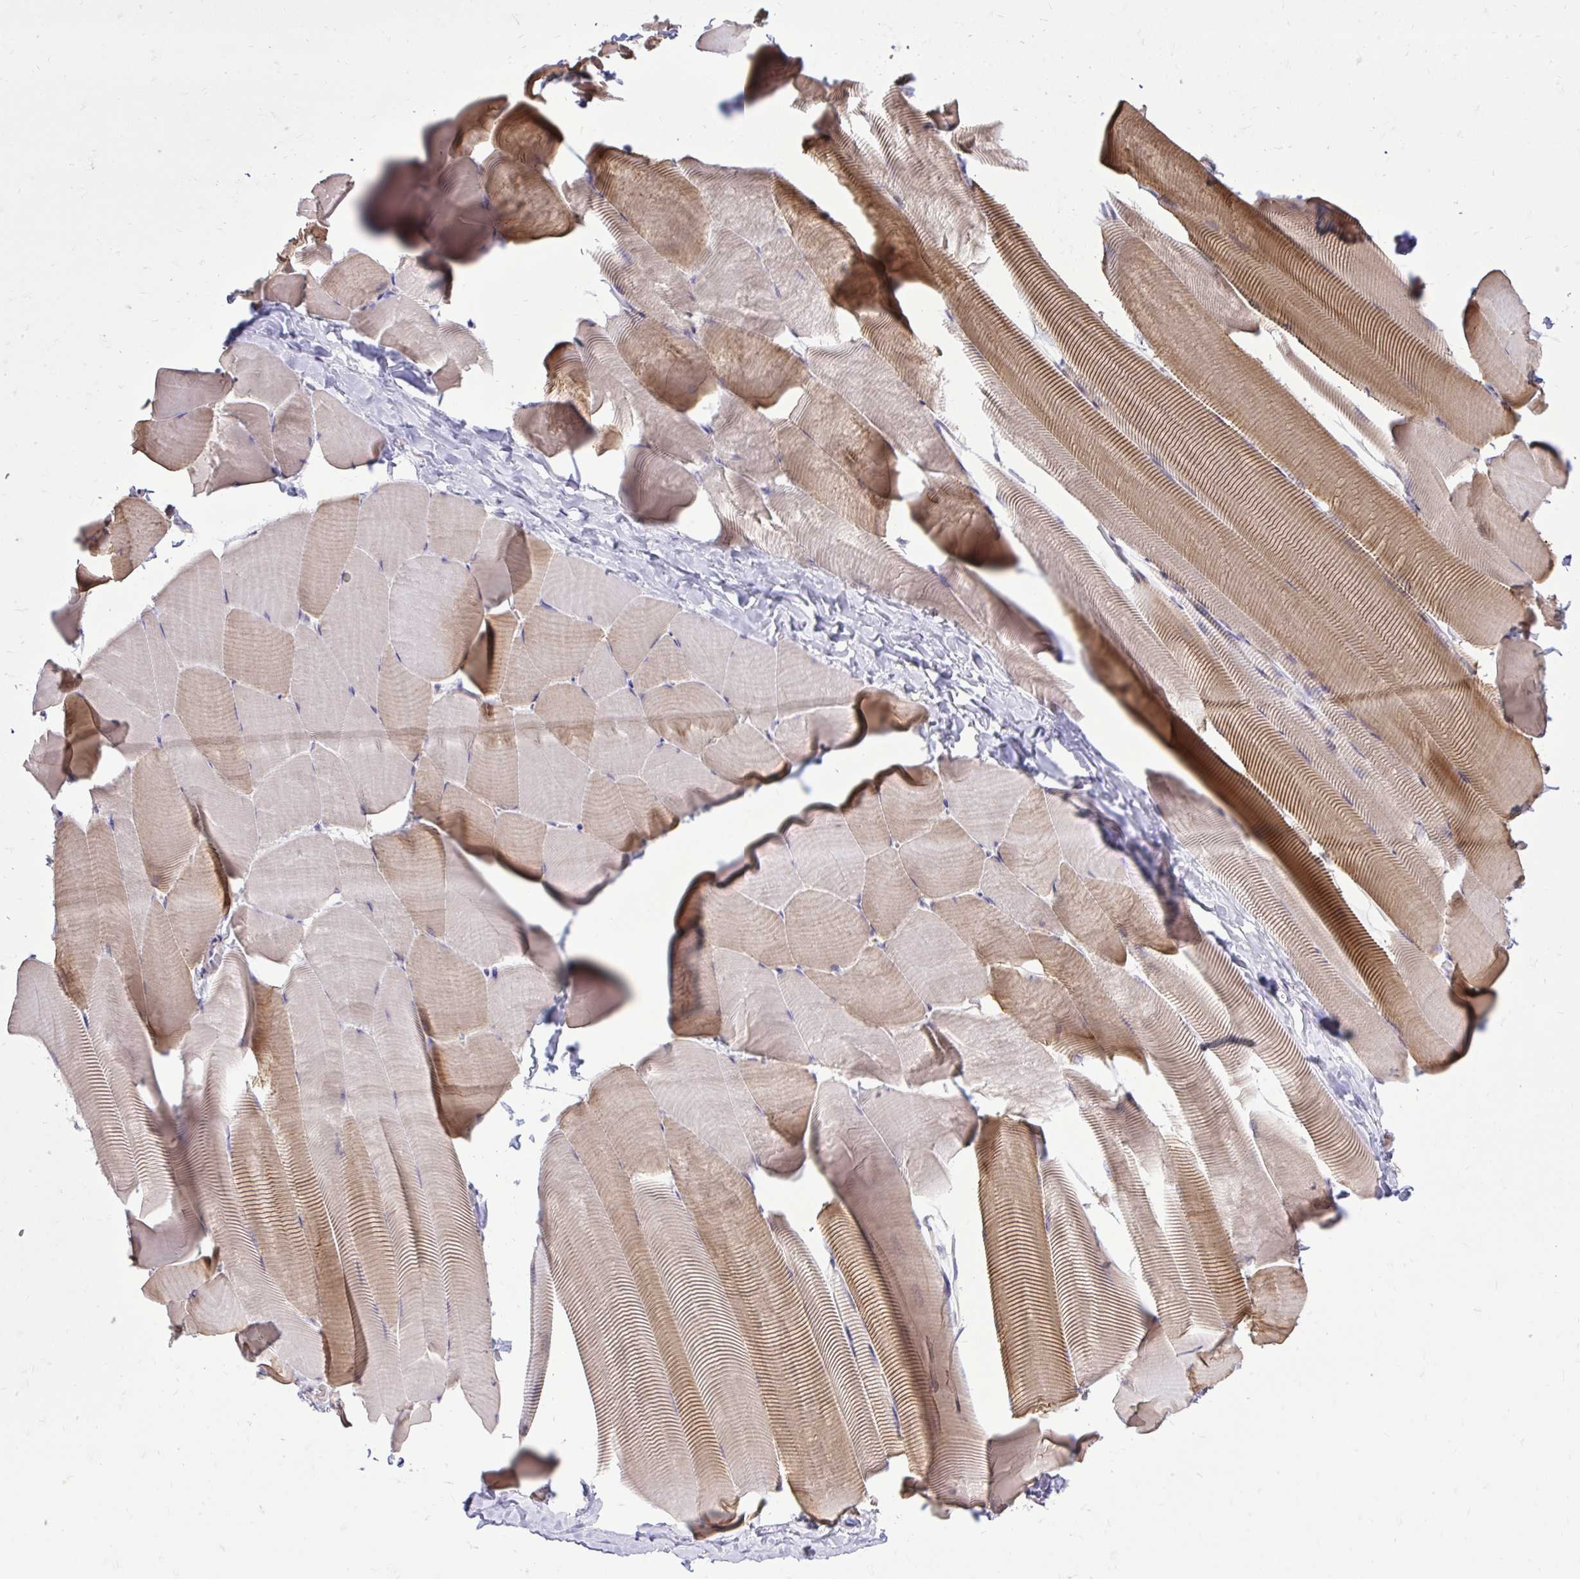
{"staining": {"intensity": "moderate", "quantity": "25%-75%", "location": "cytoplasmic/membranous"}, "tissue": "skeletal muscle", "cell_type": "Myocytes", "image_type": "normal", "snomed": [{"axis": "morphology", "description": "Normal tissue, NOS"}, {"axis": "topography", "description": "Skeletal muscle"}], "caption": "High-magnification brightfield microscopy of normal skeletal muscle stained with DAB (brown) and counterstained with hematoxylin (blue). myocytes exhibit moderate cytoplasmic/membranous staining is appreciated in about25%-75% of cells.", "gene": "SLC7A5", "patient": {"sex": "male", "age": 25}}